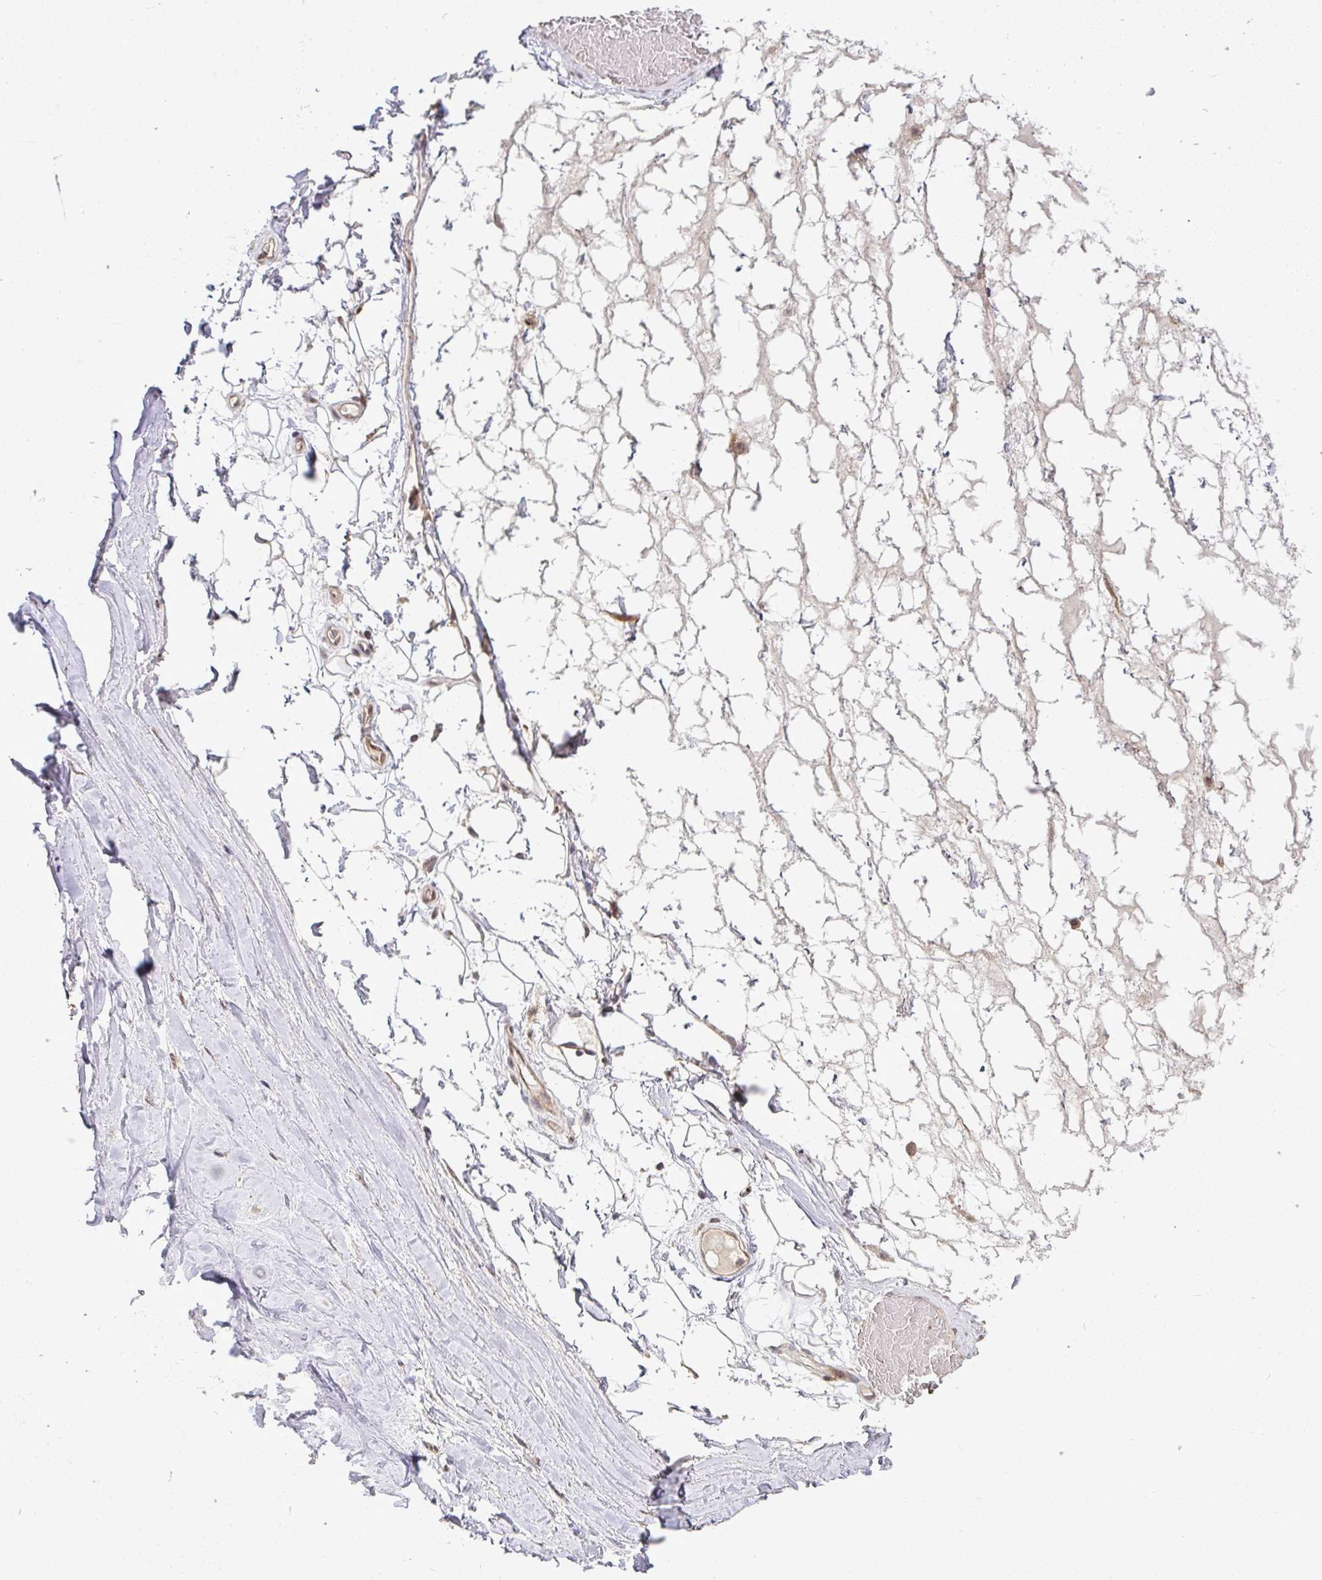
{"staining": {"intensity": "negative", "quantity": "none", "location": "none"}, "tissue": "adipose tissue", "cell_type": "Adipocytes", "image_type": "normal", "snomed": [{"axis": "morphology", "description": "Normal tissue, NOS"}, {"axis": "topography", "description": "Lymph node"}, {"axis": "topography", "description": "Cartilage tissue"}, {"axis": "topography", "description": "Nasopharynx"}], "caption": "The micrograph displays no staining of adipocytes in unremarkable adipose tissue.", "gene": "TRIM44", "patient": {"sex": "male", "age": 63}}